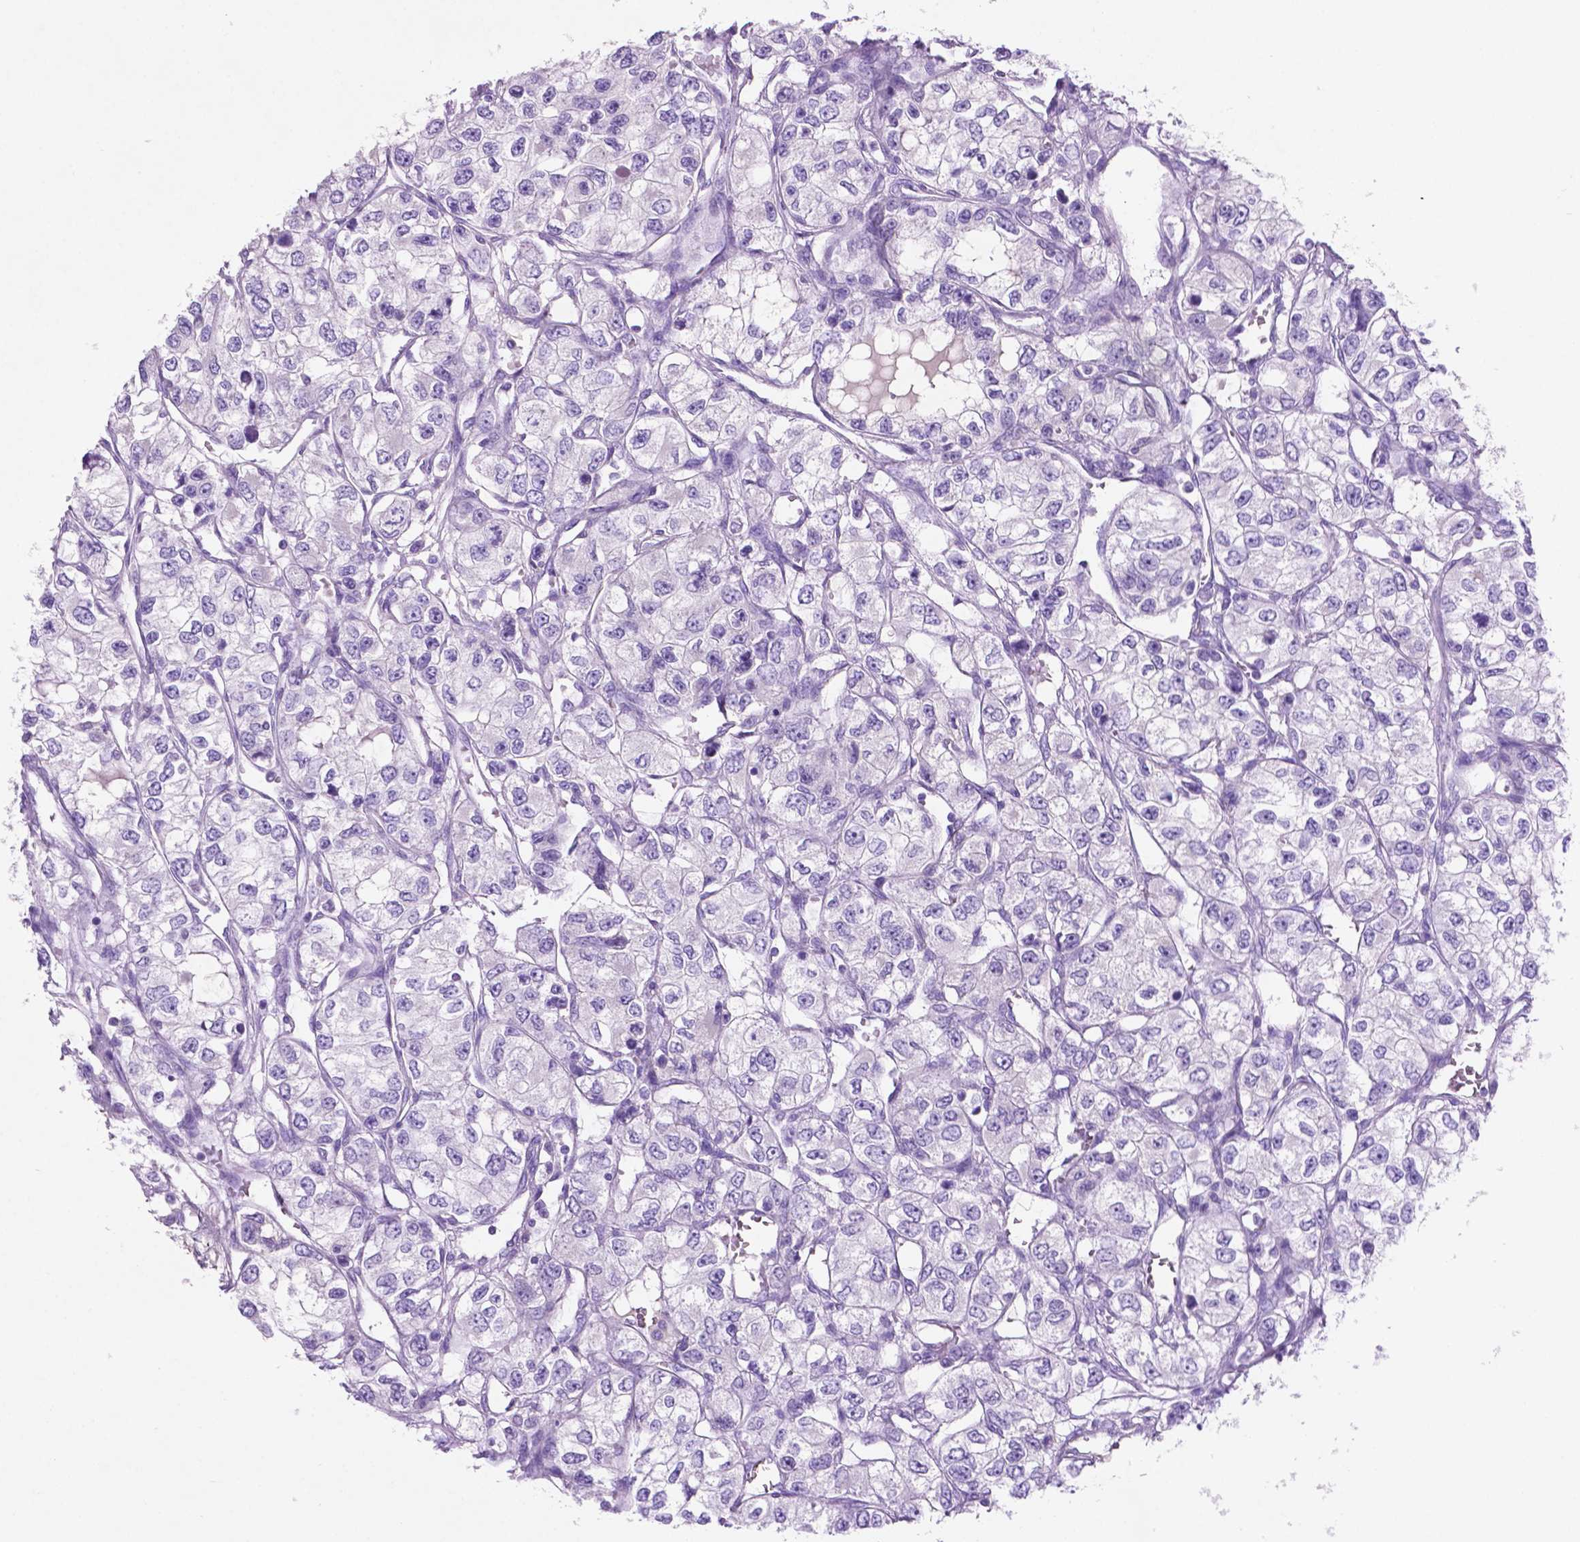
{"staining": {"intensity": "negative", "quantity": "none", "location": "none"}, "tissue": "renal cancer", "cell_type": "Tumor cells", "image_type": "cancer", "snomed": [{"axis": "morphology", "description": "Adenocarcinoma, NOS"}, {"axis": "topography", "description": "Kidney"}], "caption": "Renal cancer (adenocarcinoma) was stained to show a protein in brown. There is no significant staining in tumor cells.", "gene": "POU4F1", "patient": {"sex": "female", "age": 59}}